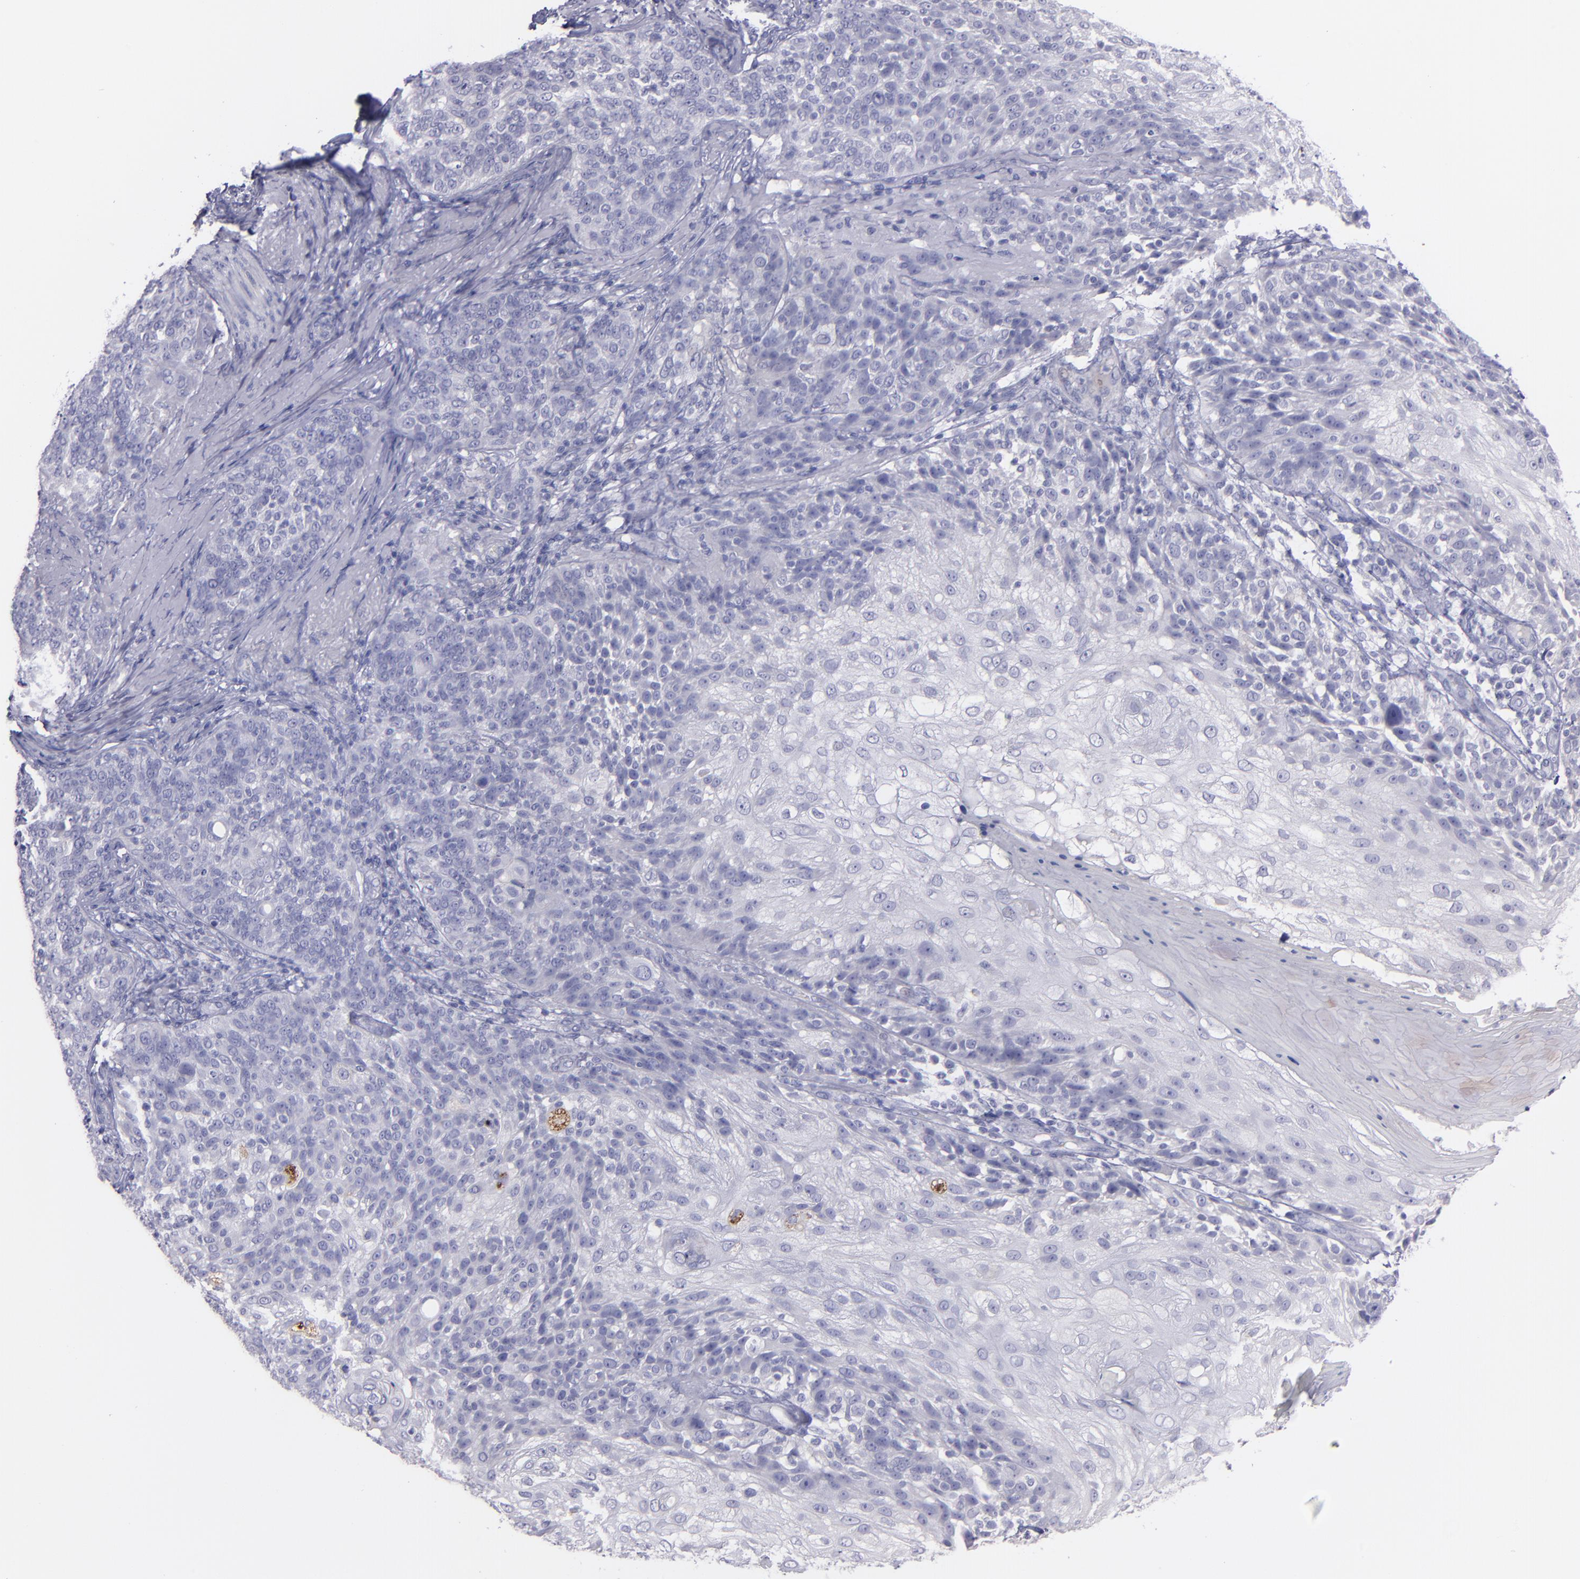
{"staining": {"intensity": "negative", "quantity": "none", "location": "none"}, "tissue": "skin cancer", "cell_type": "Tumor cells", "image_type": "cancer", "snomed": [{"axis": "morphology", "description": "Normal tissue, NOS"}, {"axis": "morphology", "description": "Squamous cell carcinoma, NOS"}, {"axis": "topography", "description": "Skin"}], "caption": "DAB immunohistochemical staining of skin squamous cell carcinoma displays no significant expression in tumor cells.", "gene": "SNAP25", "patient": {"sex": "female", "age": 83}}